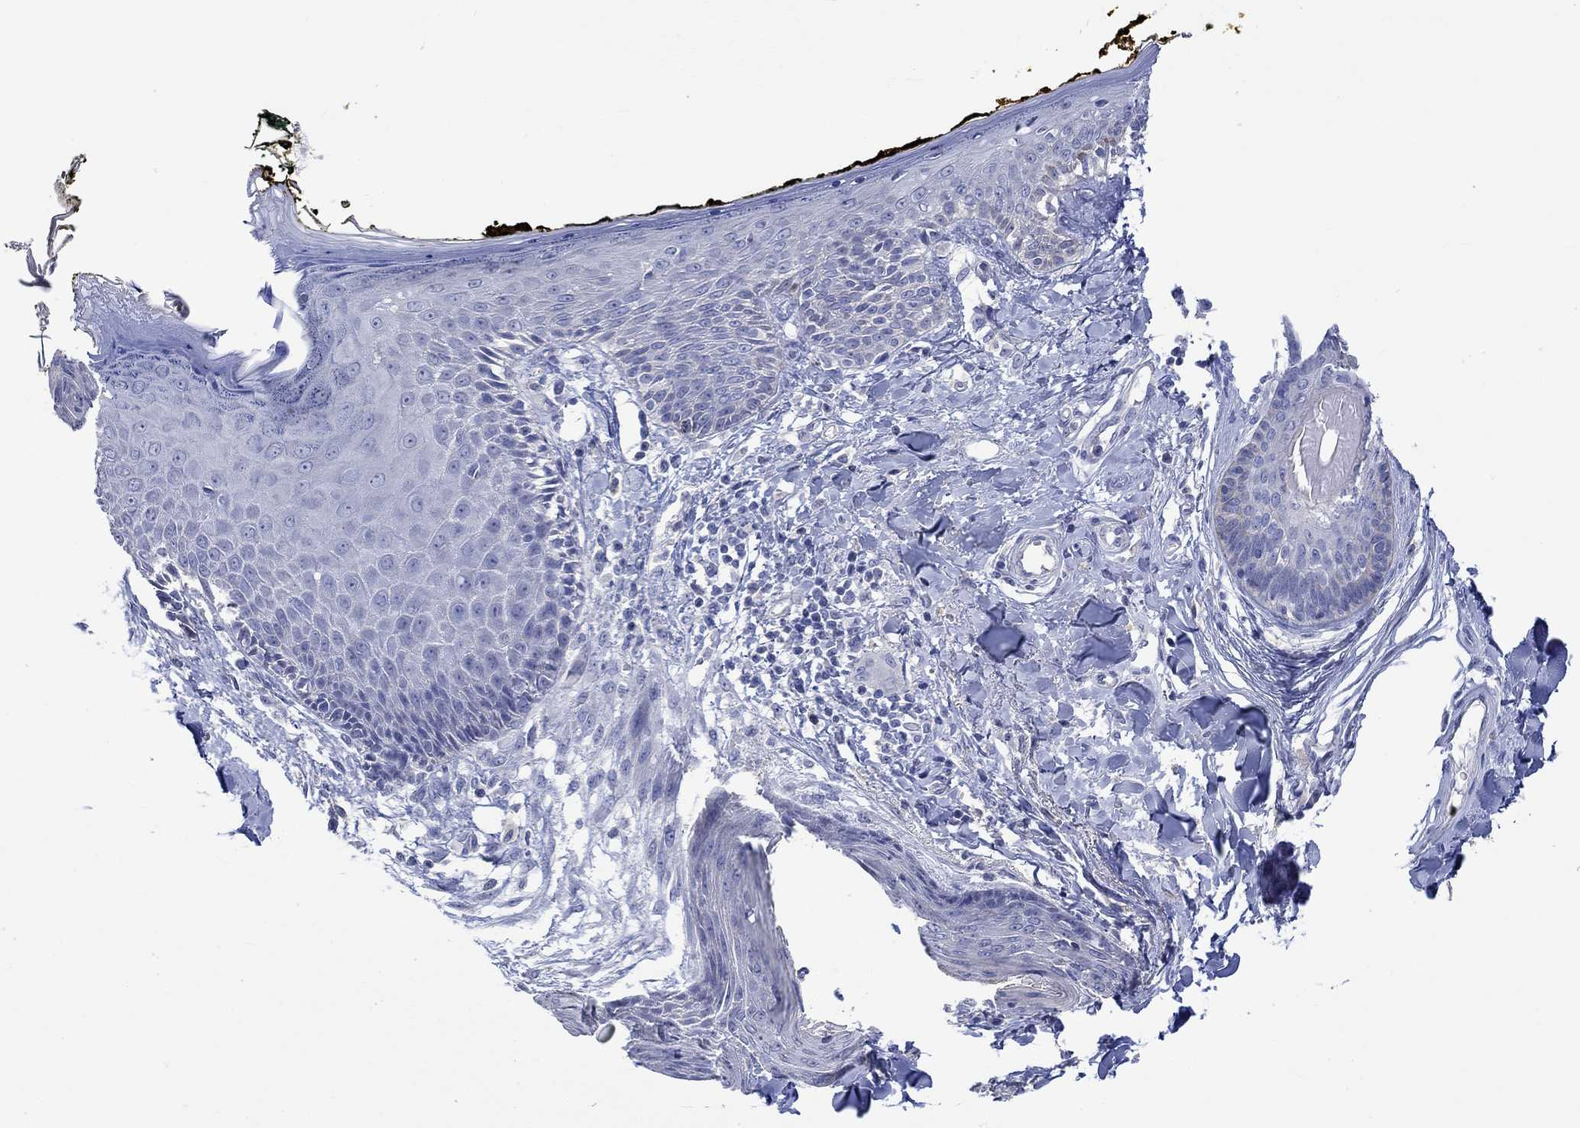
{"staining": {"intensity": "negative", "quantity": "none", "location": "none"}, "tissue": "skin", "cell_type": "Fibroblasts", "image_type": "normal", "snomed": [{"axis": "morphology", "description": "Normal tissue, NOS"}, {"axis": "topography", "description": "Skin"}], "caption": "Benign skin was stained to show a protein in brown. There is no significant positivity in fibroblasts. (Stains: DAB IHC with hematoxylin counter stain, Microscopy: brightfield microscopy at high magnification).", "gene": "AGRP", "patient": {"sex": "male", "age": 76}}